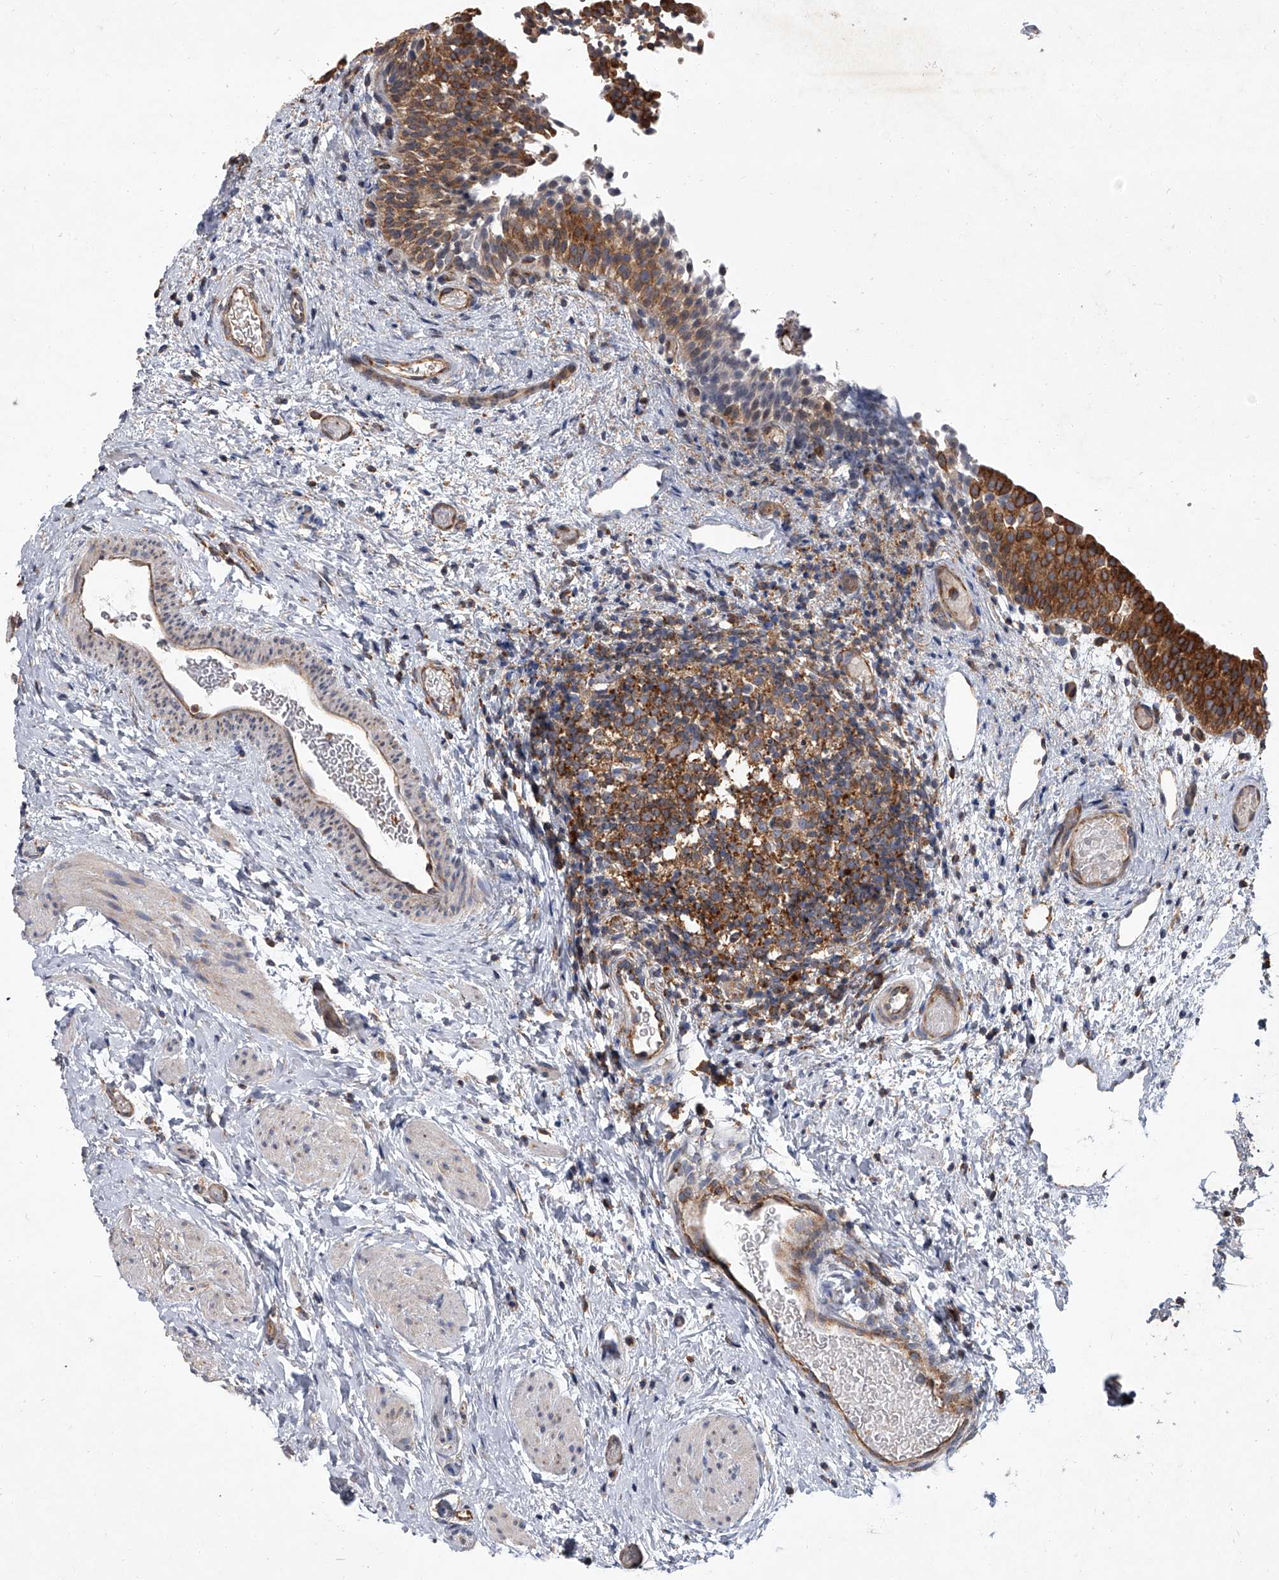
{"staining": {"intensity": "strong", "quantity": ">75%", "location": "cytoplasmic/membranous"}, "tissue": "urinary bladder", "cell_type": "Urothelial cells", "image_type": "normal", "snomed": [{"axis": "morphology", "description": "Normal tissue, NOS"}, {"axis": "topography", "description": "Urinary bladder"}], "caption": "DAB (3,3'-diaminobenzidine) immunohistochemical staining of normal urinary bladder shows strong cytoplasmic/membranous protein staining in about >75% of urothelial cells.", "gene": "EIF2S2", "patient": {"sex": "male", "age": 1}}